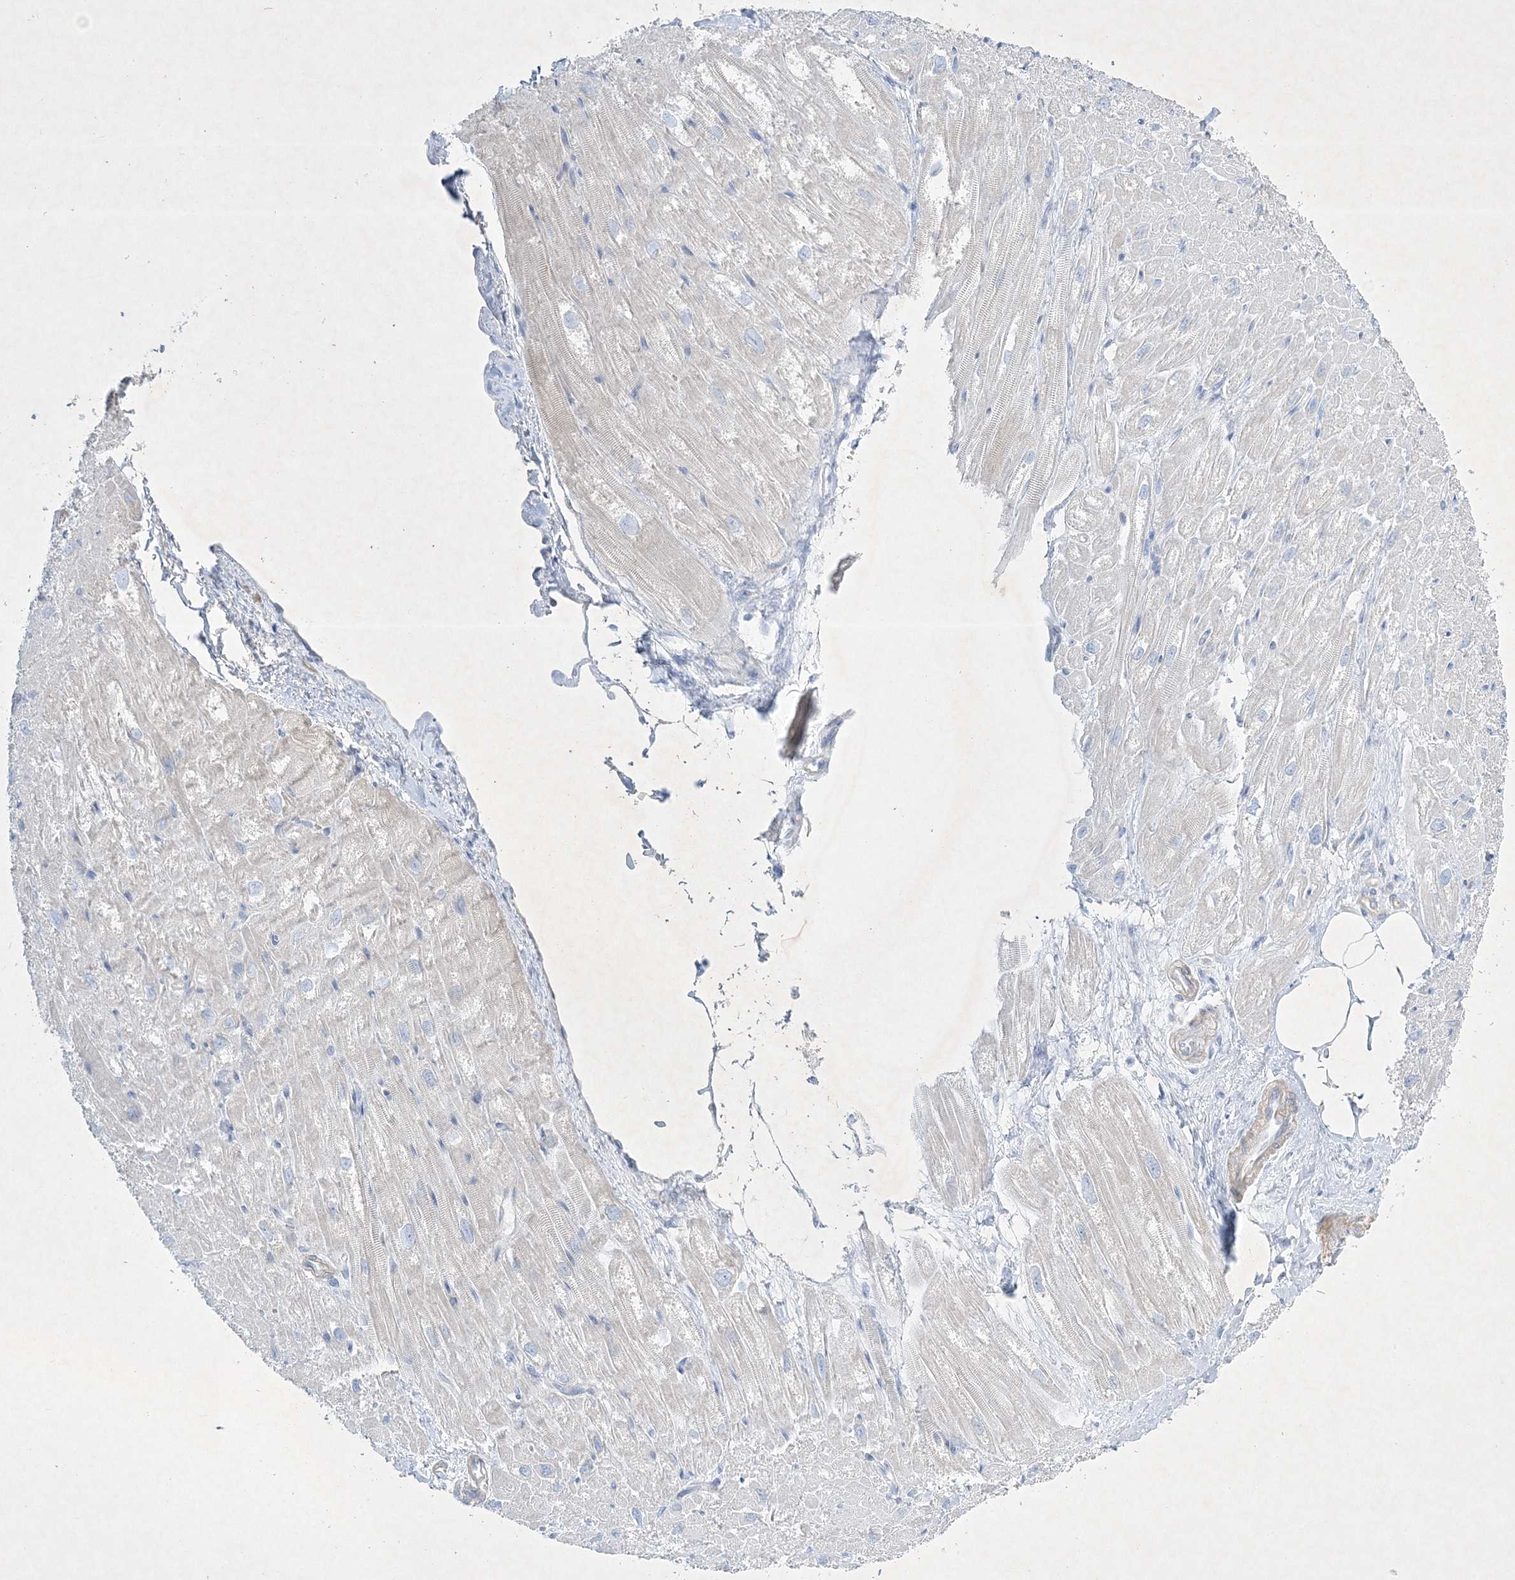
{"staining": {"intensity": "negative", "quantity": "none", "location": "none"}, "tissue": "heart muscle", "cell_type": "Cardiomyocytes", "image_type": "normal", "snomed": [{"axis": "morphology", "description": "Normal tissue, NOS"}, {"axis": "topography", "description": "Heart"}], "caption": "Cardiomyocytes show no significant staining in unremarkable heart muscle. Nuclei are stained in blue.", "gene": "FARSB", "patient": {"sex": "male", "age": 50}}